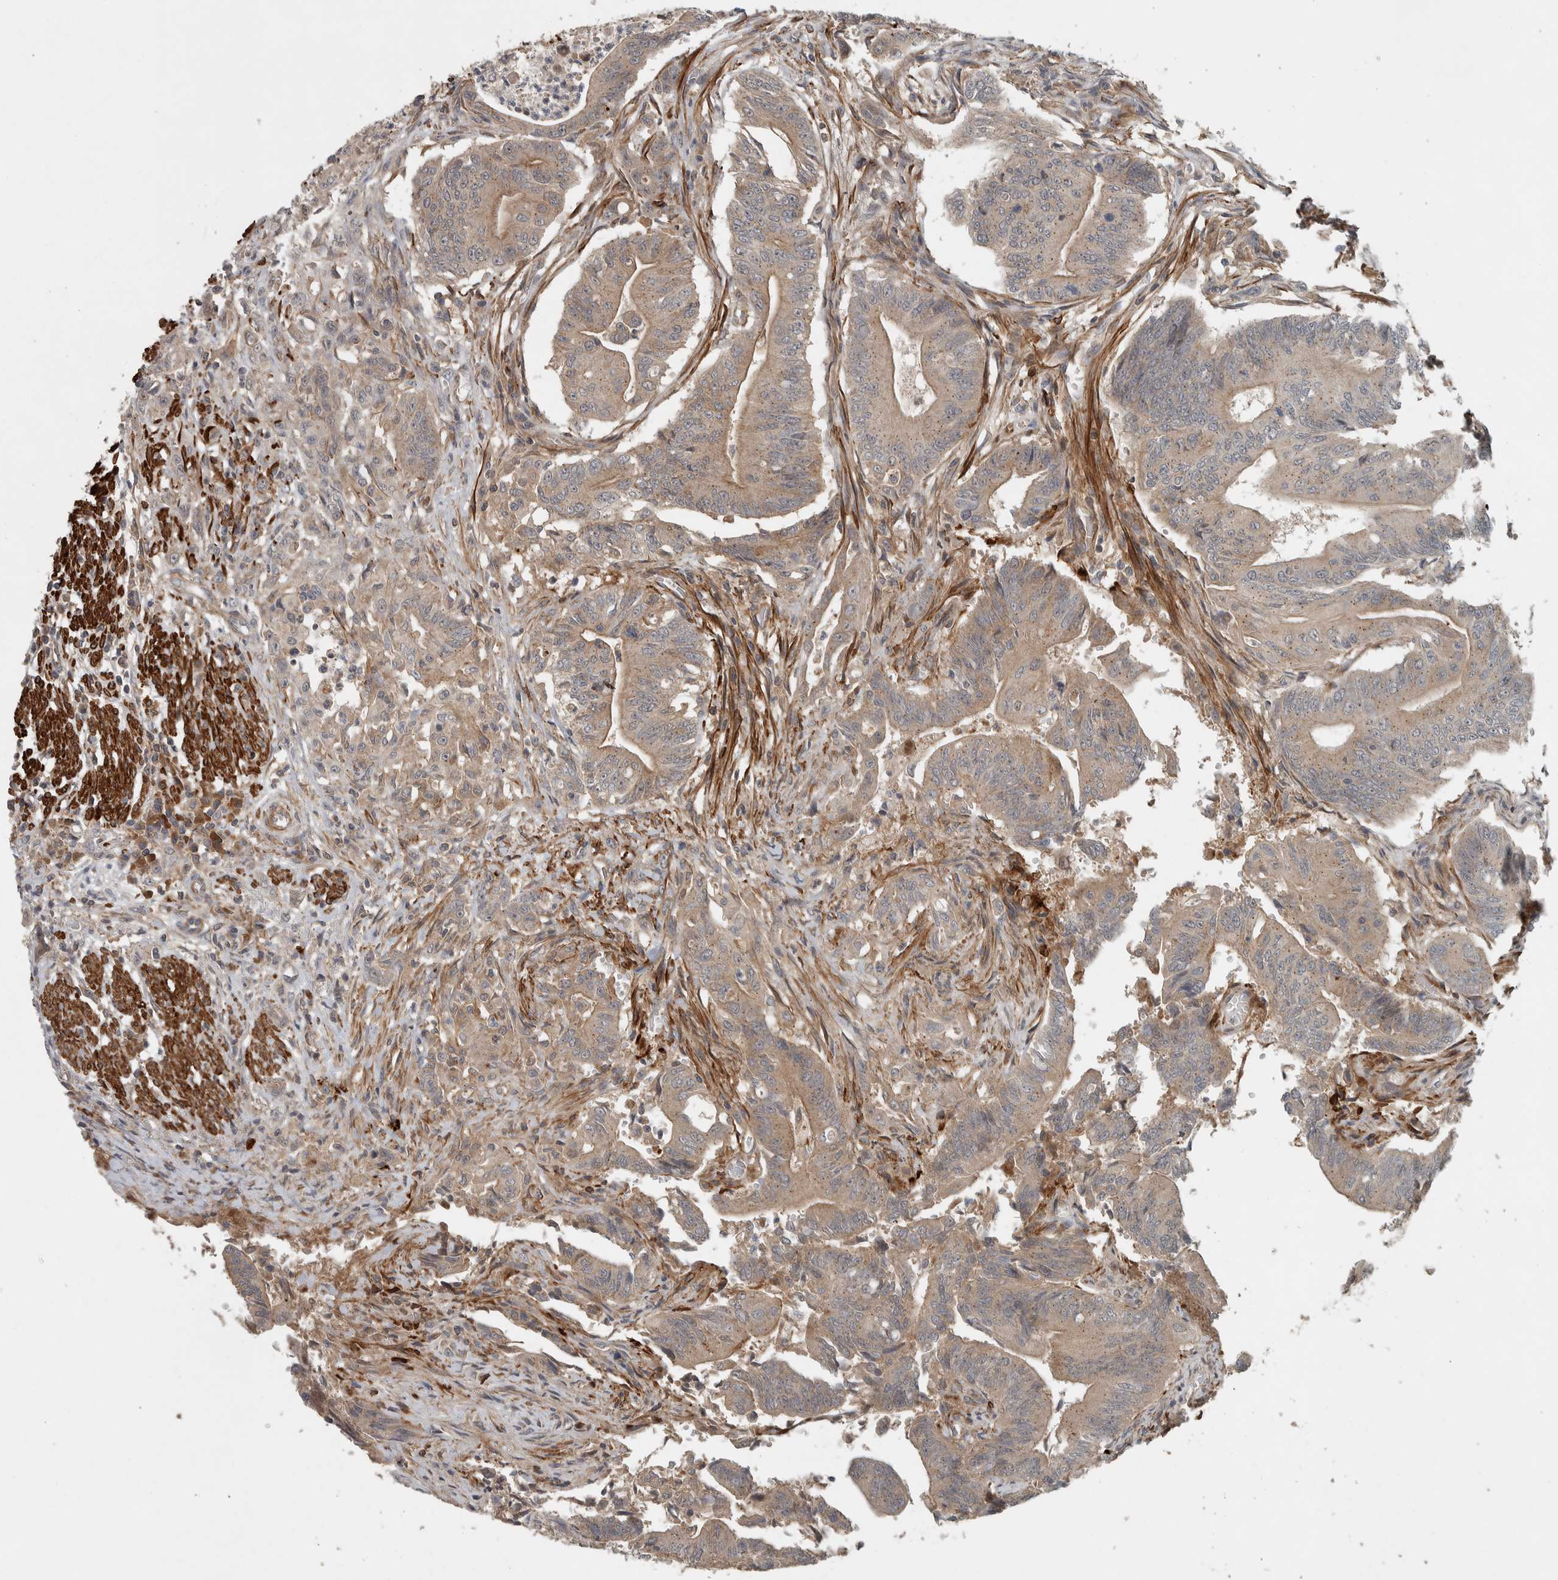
{"staining": {"intensity": "moderate", "quantity": ">75%", "location": "cytoplasmic/membranous"}, "tissue": "colorectal cancer", "cell_type": "Tumor cells", "image_type": "cancer", "snomed": [{"axis": "morphology", "description": "Adenoma, NOS"}, {"axis": "morphology", "description": "Adenocarcinoma, NOS"}, {"axis": "topography", "description": "Colon"}], "caption": "Colorectal cancer (adenocarcinoma) stained for a protein (brown) demonstrates moderate cytoplasmic/membranous positive staining in about >75% of tumor cells.", "gene": "LBHD1", "patient": {"sex": "male", "age": 79}}